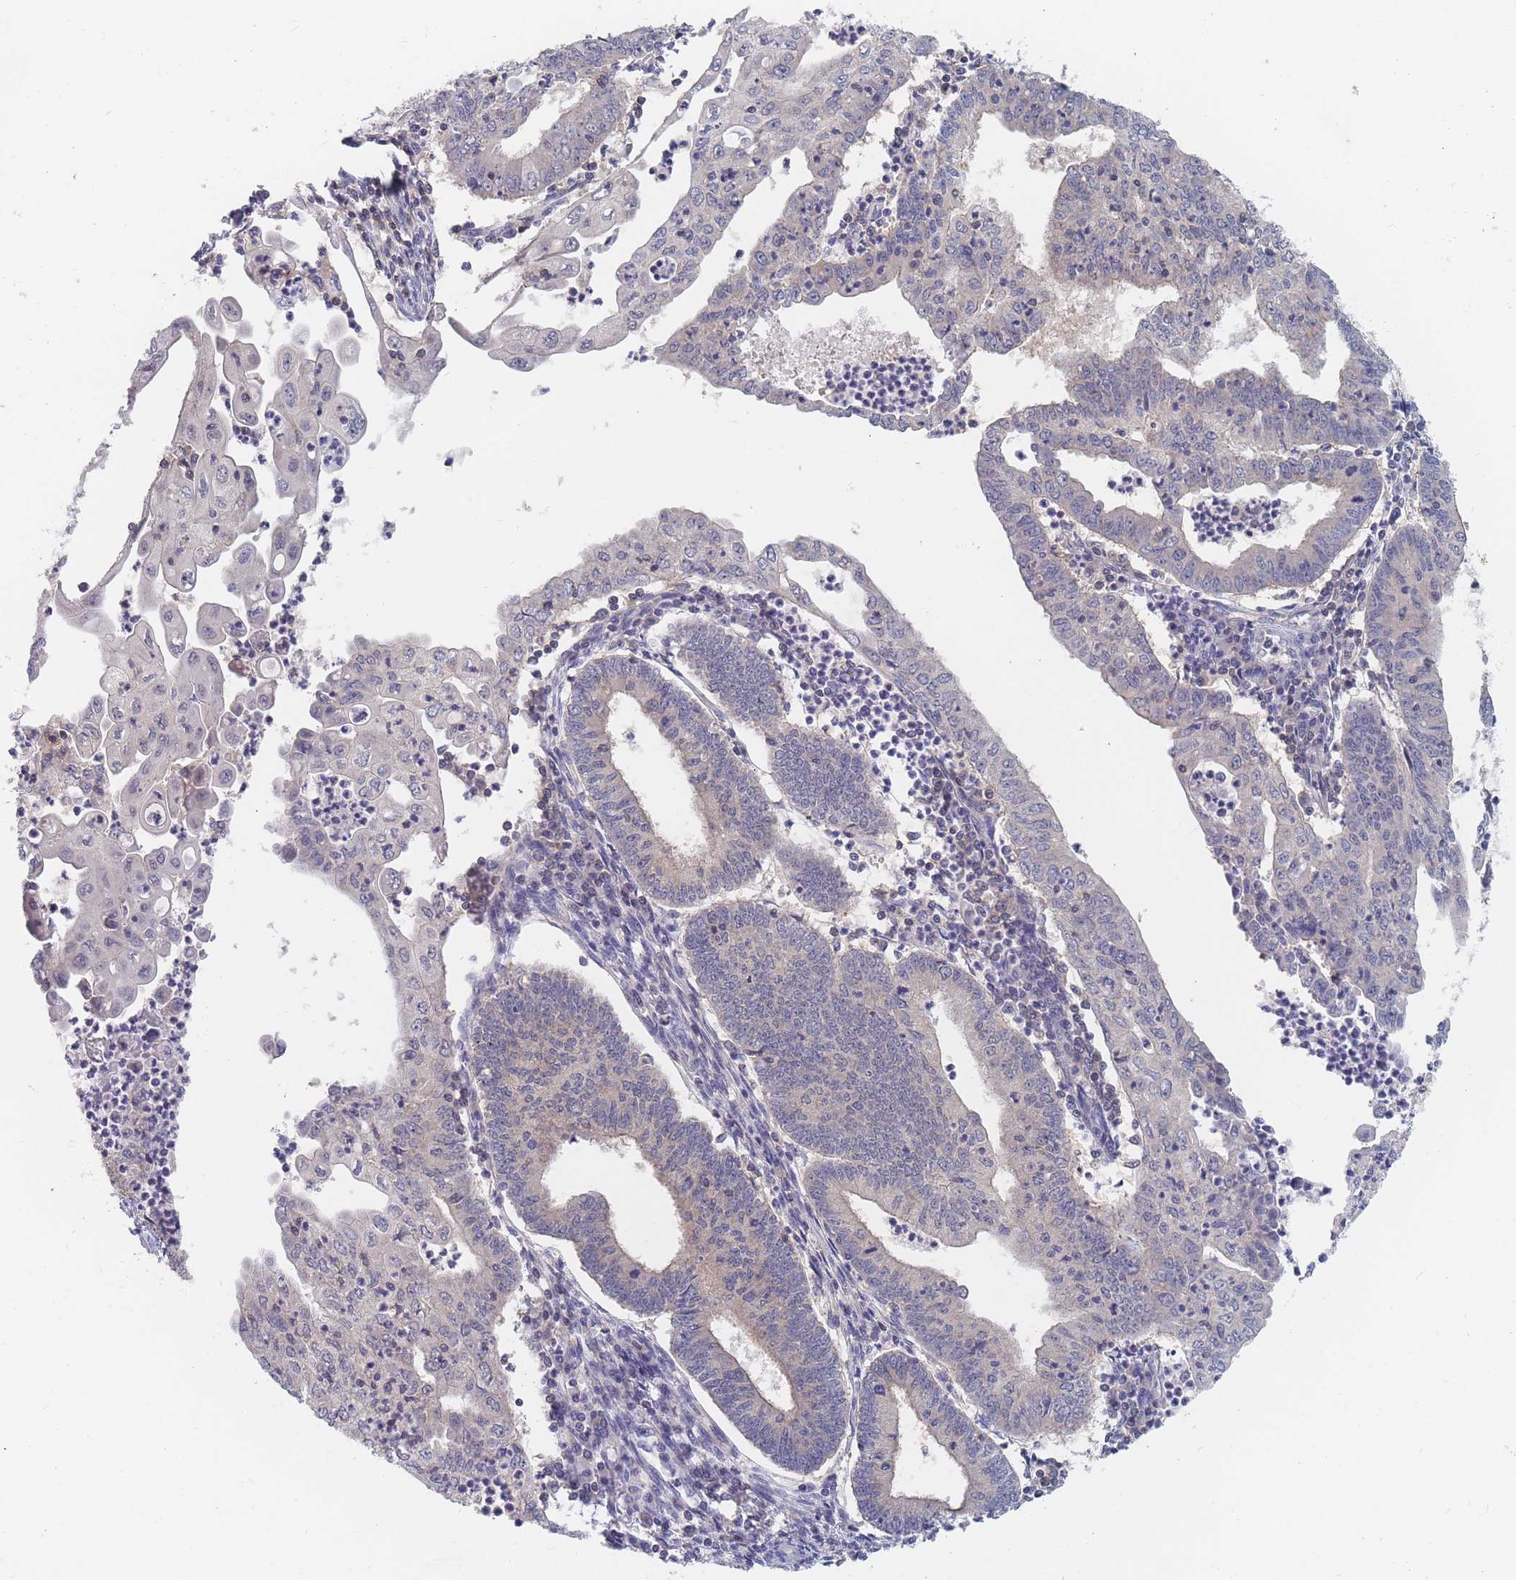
{"staining": {"intensity": "weak", "quantity": "25%-75%", "location": "cytoplasmic/membranous"}, "tissue": "endometrial cancer", "cell_type": "Tumor cells", "image_type": "cancer", "snomed": [{"axis": "morphology", "description": "Adenocarcinoma, NOS"}, {"axis": "topography", "description": "Endometrium"}], "caption": "Immunohistochemical staining of human adenocarcinoma (endometrial) shows low levels of weak cytoplasmic/membranous protein staining in about 25%-75% of tumor cells. Nuclei are stained in blue.", "gene": "PPP6C", "patient": {"sex": "female", "age": 60}}